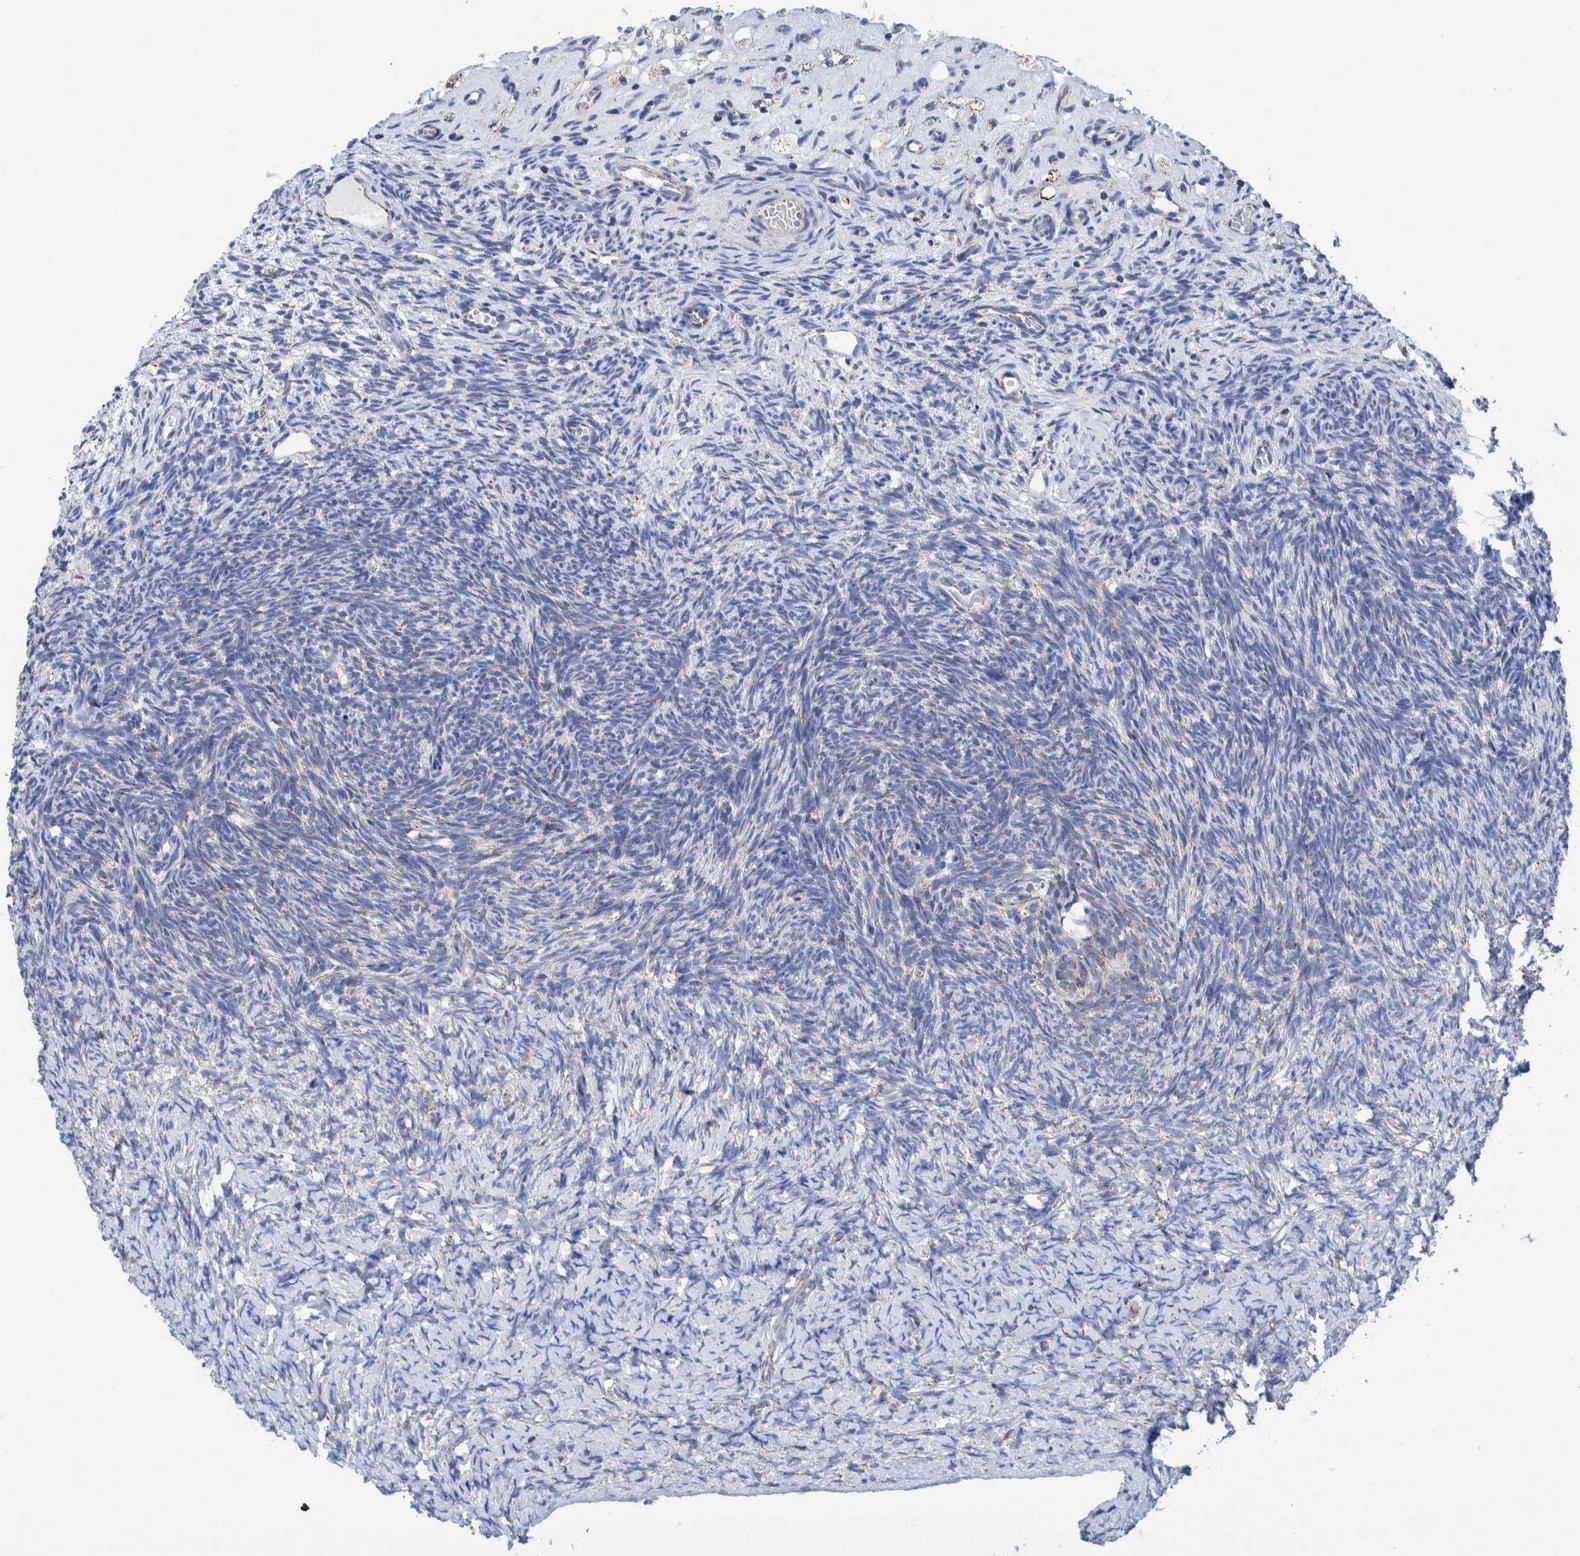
{"staining": {"intensity": "strong", "quantity": ">75%", "location": "cytoplasmic/membranous"}, "tissue": "ovary", "cell_type": "Follicle cells", "image_type": "normal", "snomed": [{"axis": "morphology", "description": "Normal tissue, NOS"}, {"axis": "topography", "description": "Ovary"}], "caption": "Strong cytoplasmic/membranous positivity for a protein is seen in about >75% of follicle cells of benign ovary using immunohistochemistry (IHC).", "gene": "DECR1", "patient": {"sex": "female", "age": 34}}